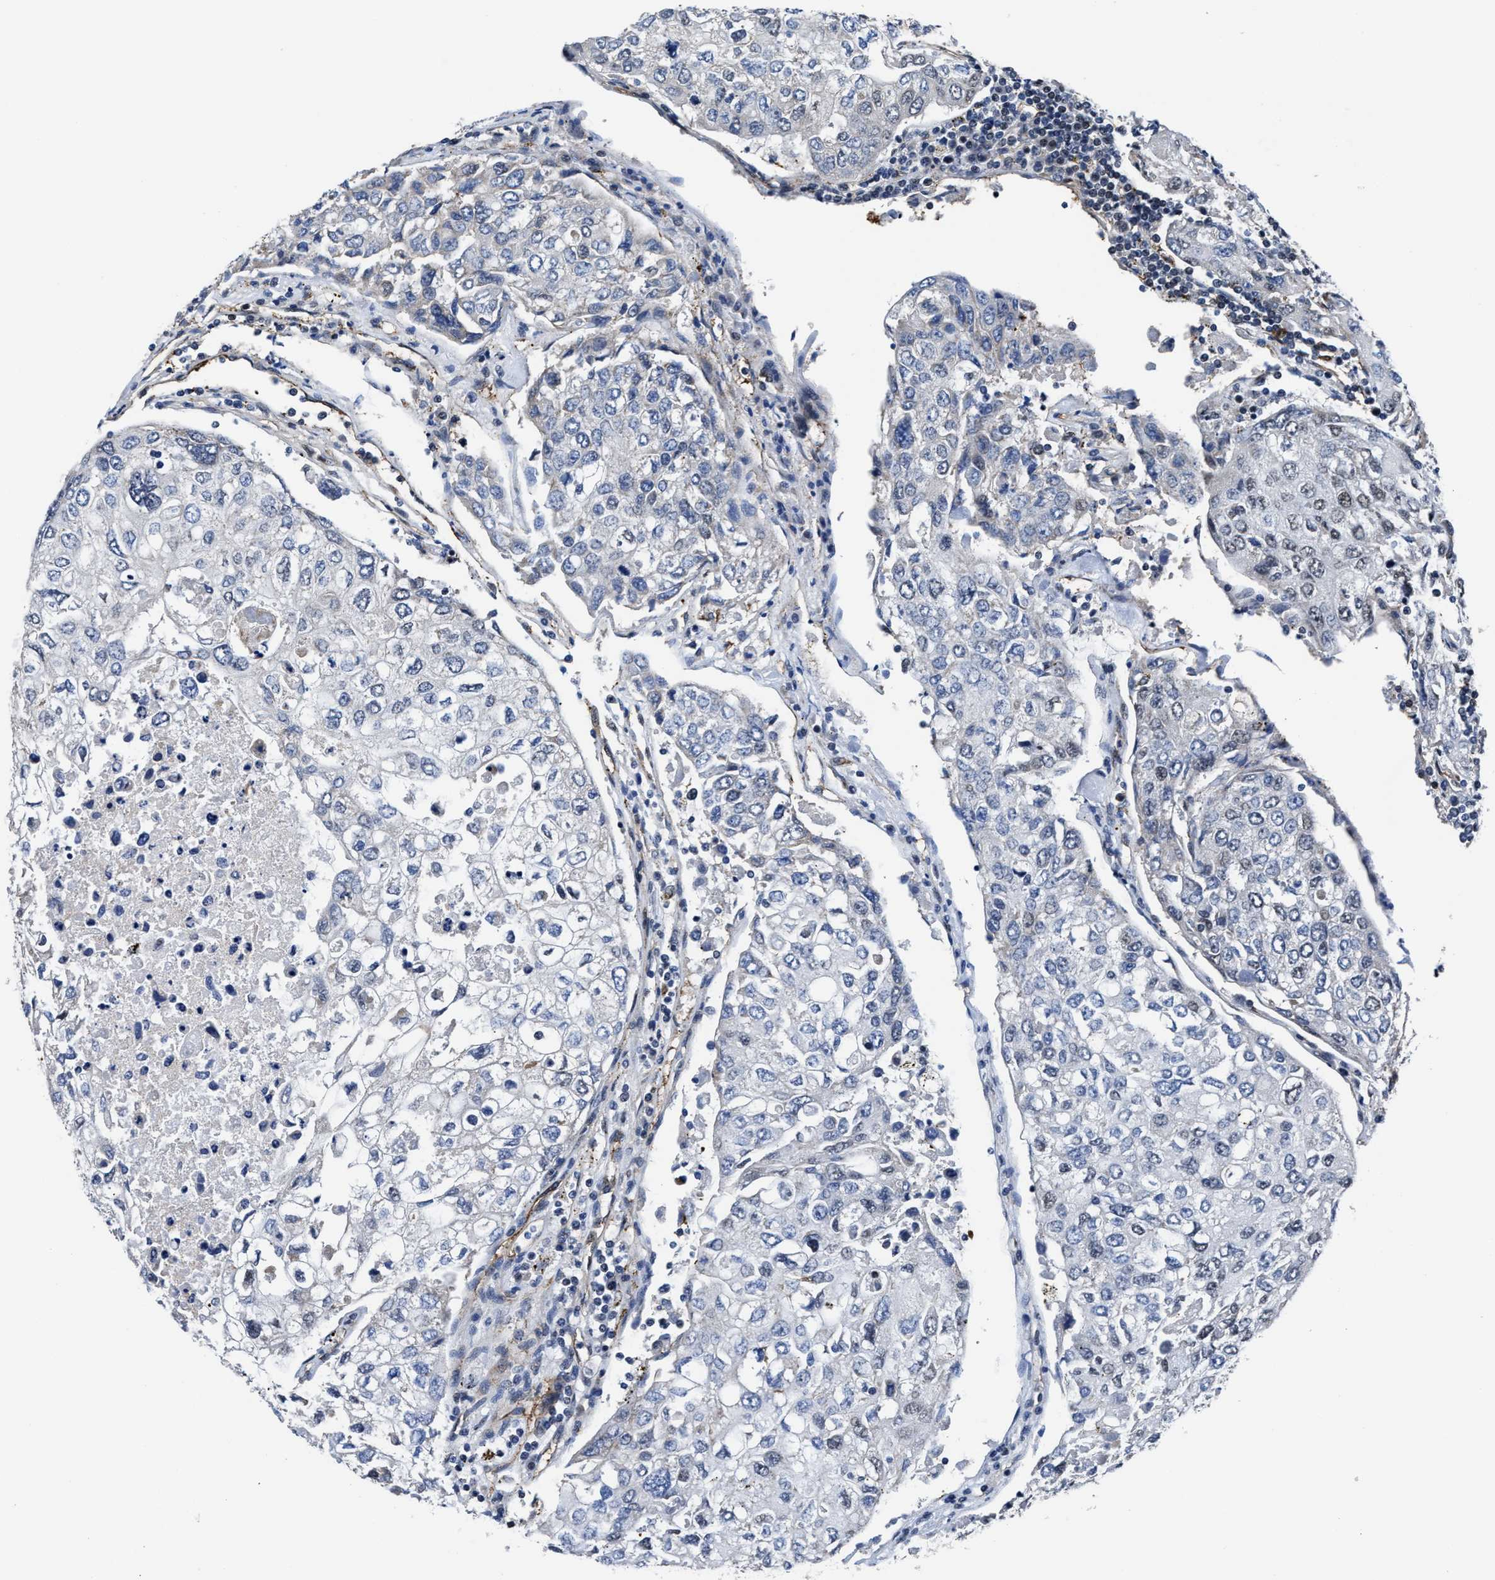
{"staining": {"intensity": "negative", "quantity": "none", "location": "none"}, "tissue": "urothelial cancer", "cell_type": "Tumor cells", "image_type": "cancer", "snomed": [{"axis": "morphology", "description": "Urothelial carcinoma, High grade"}, {"axis": "topography", "description": "Lymph node"}, {"axis": "topography", "description": "Urinary bladder"}], "caption": "Micrograph shows no protein staining in tumor cells of urothelial carcinoma (high-grade) tissue.", "gene": "MARCKSL1", "patient": {"sex": "male", "age": 51}}